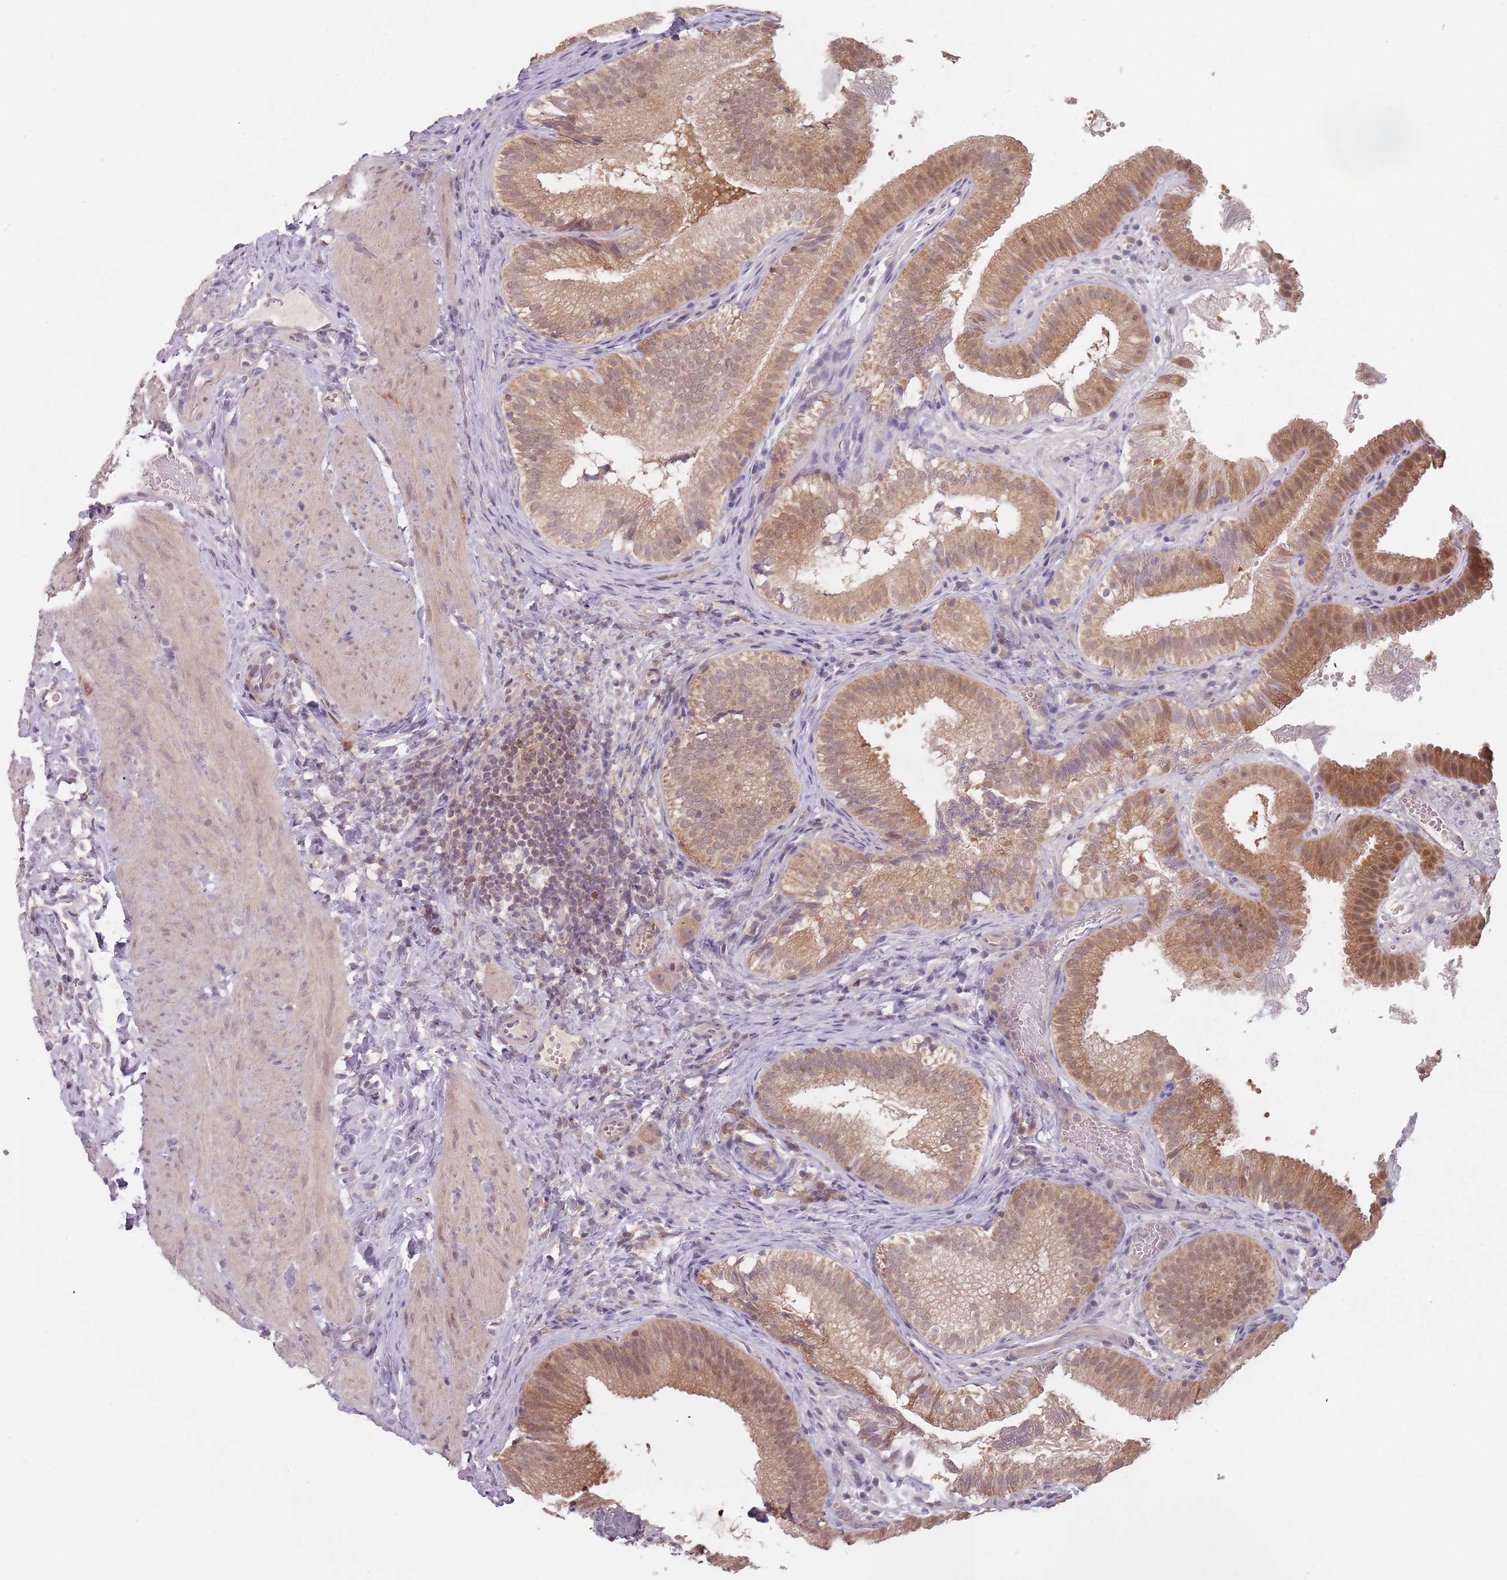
{"staining": {"intensity": "moderate", "quantity": ">75%", "location": "cytoplasmic/membranous,nuclear"}, "tissue": "gallbladder", "cell_type": "Glandular cells", "image_type": "normal", "snomed": [{"axis": "morphology", "description": "Normal tissue, NOS"}, {"axis": "topography", "description": "Gallbladder"}], "caption": "Immunohistochemical staining of unremarkable gallbladder shows moderate cytoplasmic/membranous,nuclear protein staining in approximately >75% of glandular cells. The staining was performed using DAB, with brown indicating positive protein expression. Nuclei are stained blue with hematoxylin.", "gene": "NAXE", "patient": {"sex": "female", "age": 30}}